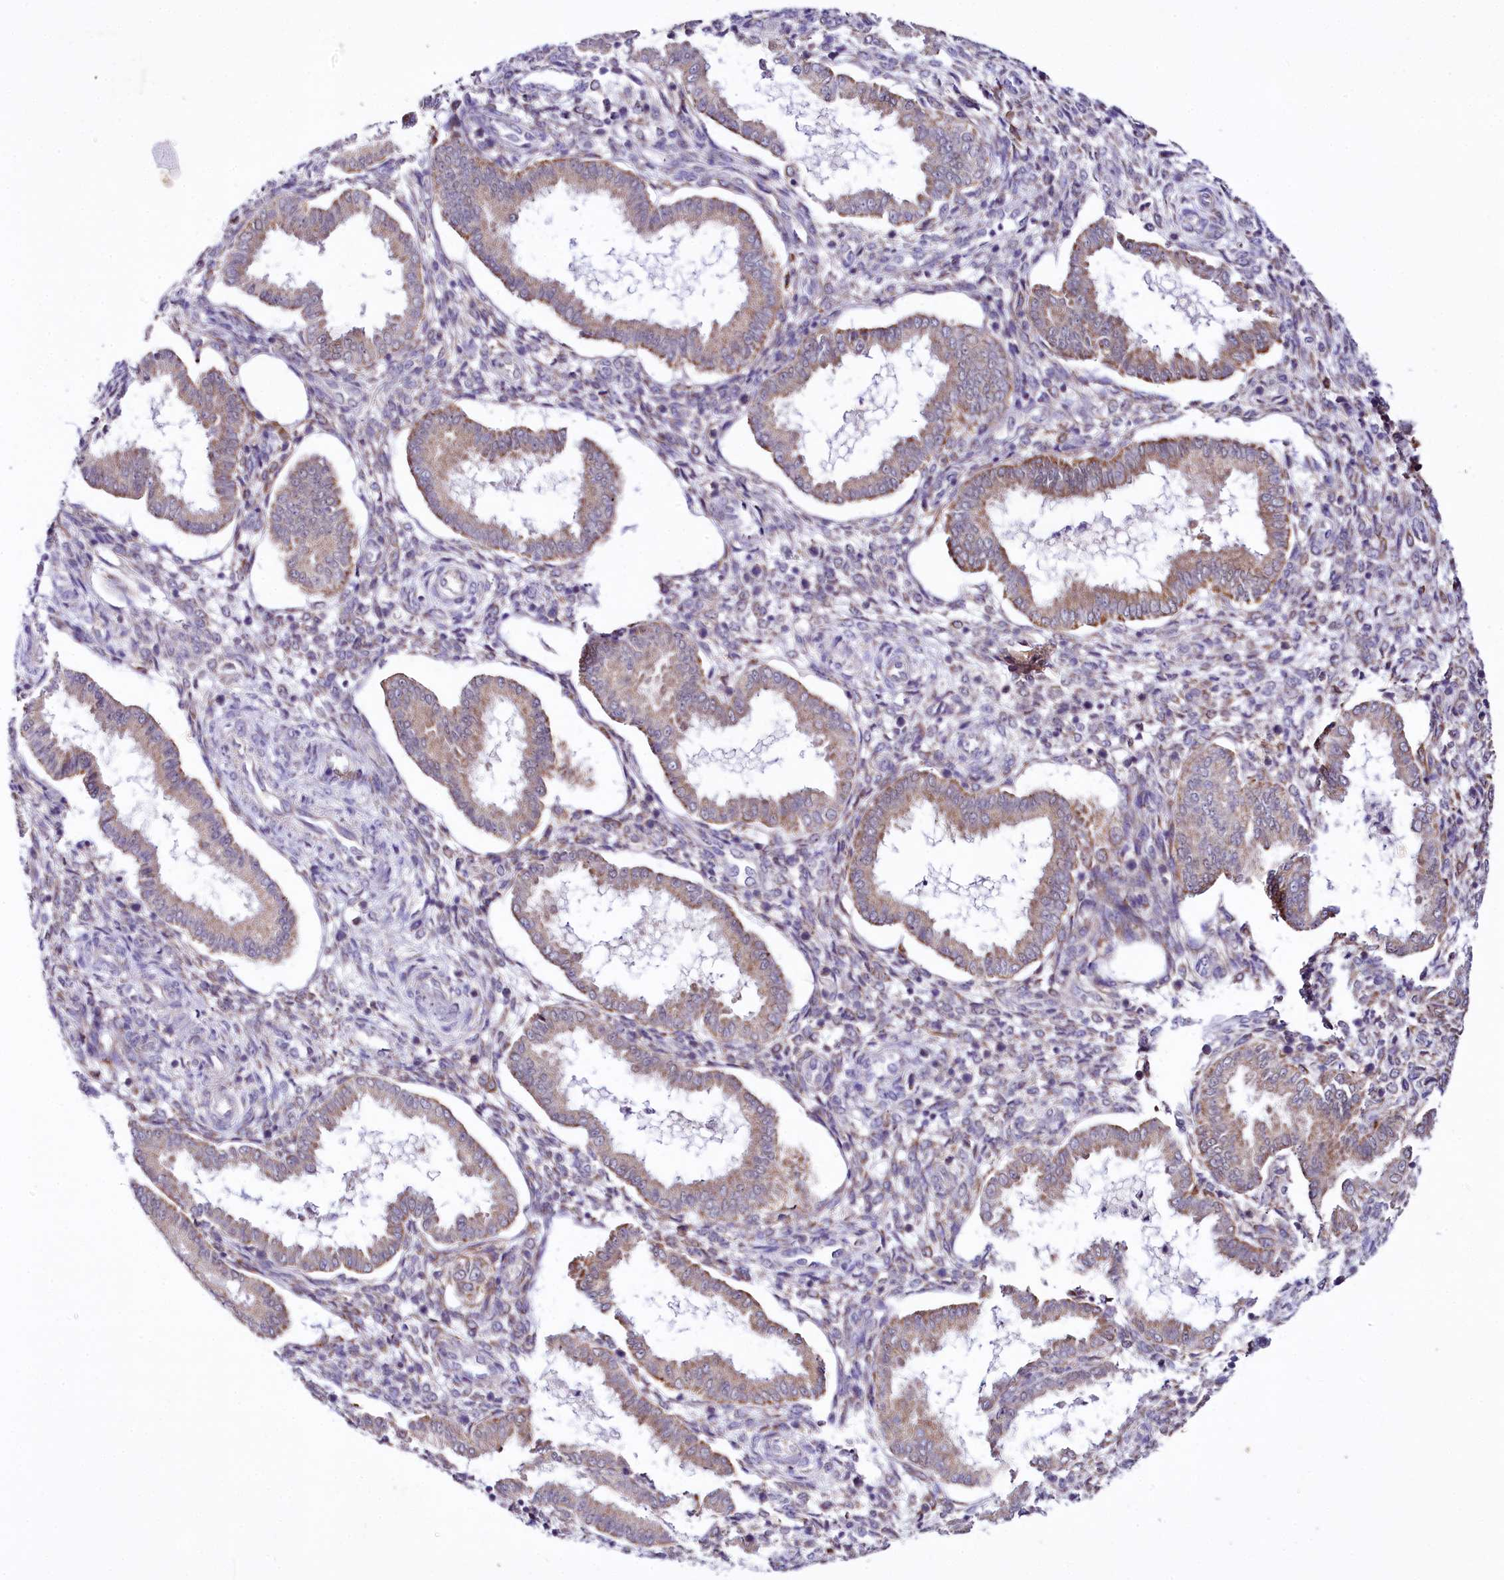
{"staining": {"intensity": "weak", "quantity": "<25%", "location": "cytoplasmic/membranous"}, "tissue": "endometrium", "cell_type": "Cells in endometrial stroma", "image_type": "normal", "snomed": [{"axis": "morphology", "description": "Normal tissue, NOS"}, {"axis": "topography", "description": "Endometrium"}], "caption": "An immunohistochemistry (IHC) micrograph of unremarkable endometrium is shown. There is no staining in cells in endometrial stroma of endometrium. Nuclei are stained in blue.", "gene": "CEP295", "patient": {"sex": "female", "age": 24}}